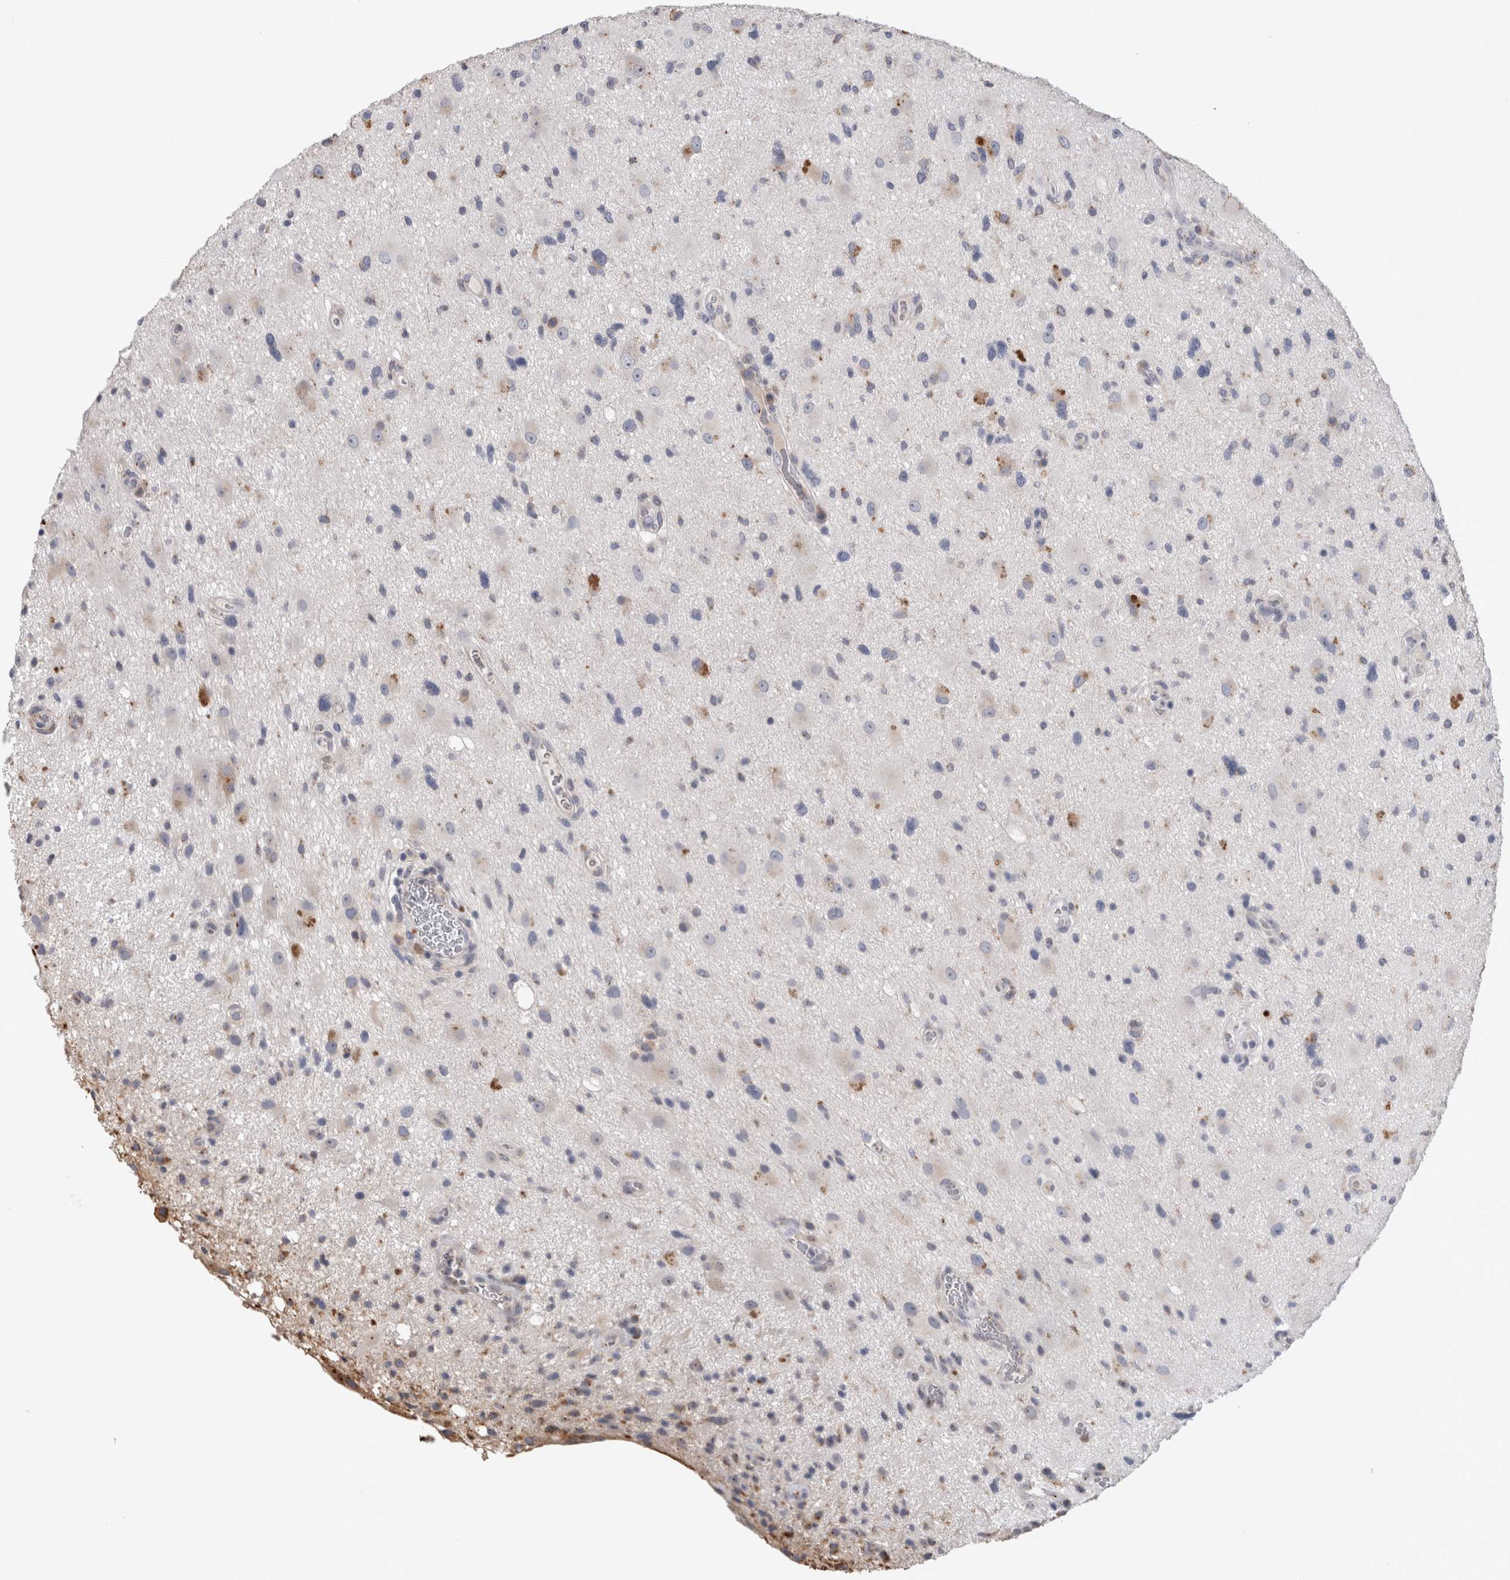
{"staining": {"intensity": "negative", "quantity": "none", "location": "none"}, "tissue": "glioma", "cell_type": "Tumor cells", "image_type": "cancer", "snomed": [{"axis": "morphology", "description": "Glioma, malignant, High grade"}, {"axis": "topography", "description": "Brain"}], "caption": "This is an IHC photomicrograph of human glioma. There is no expression in tumor cells.", "gene": "STC1", "patient": {"sex": "male", "age": 33}}